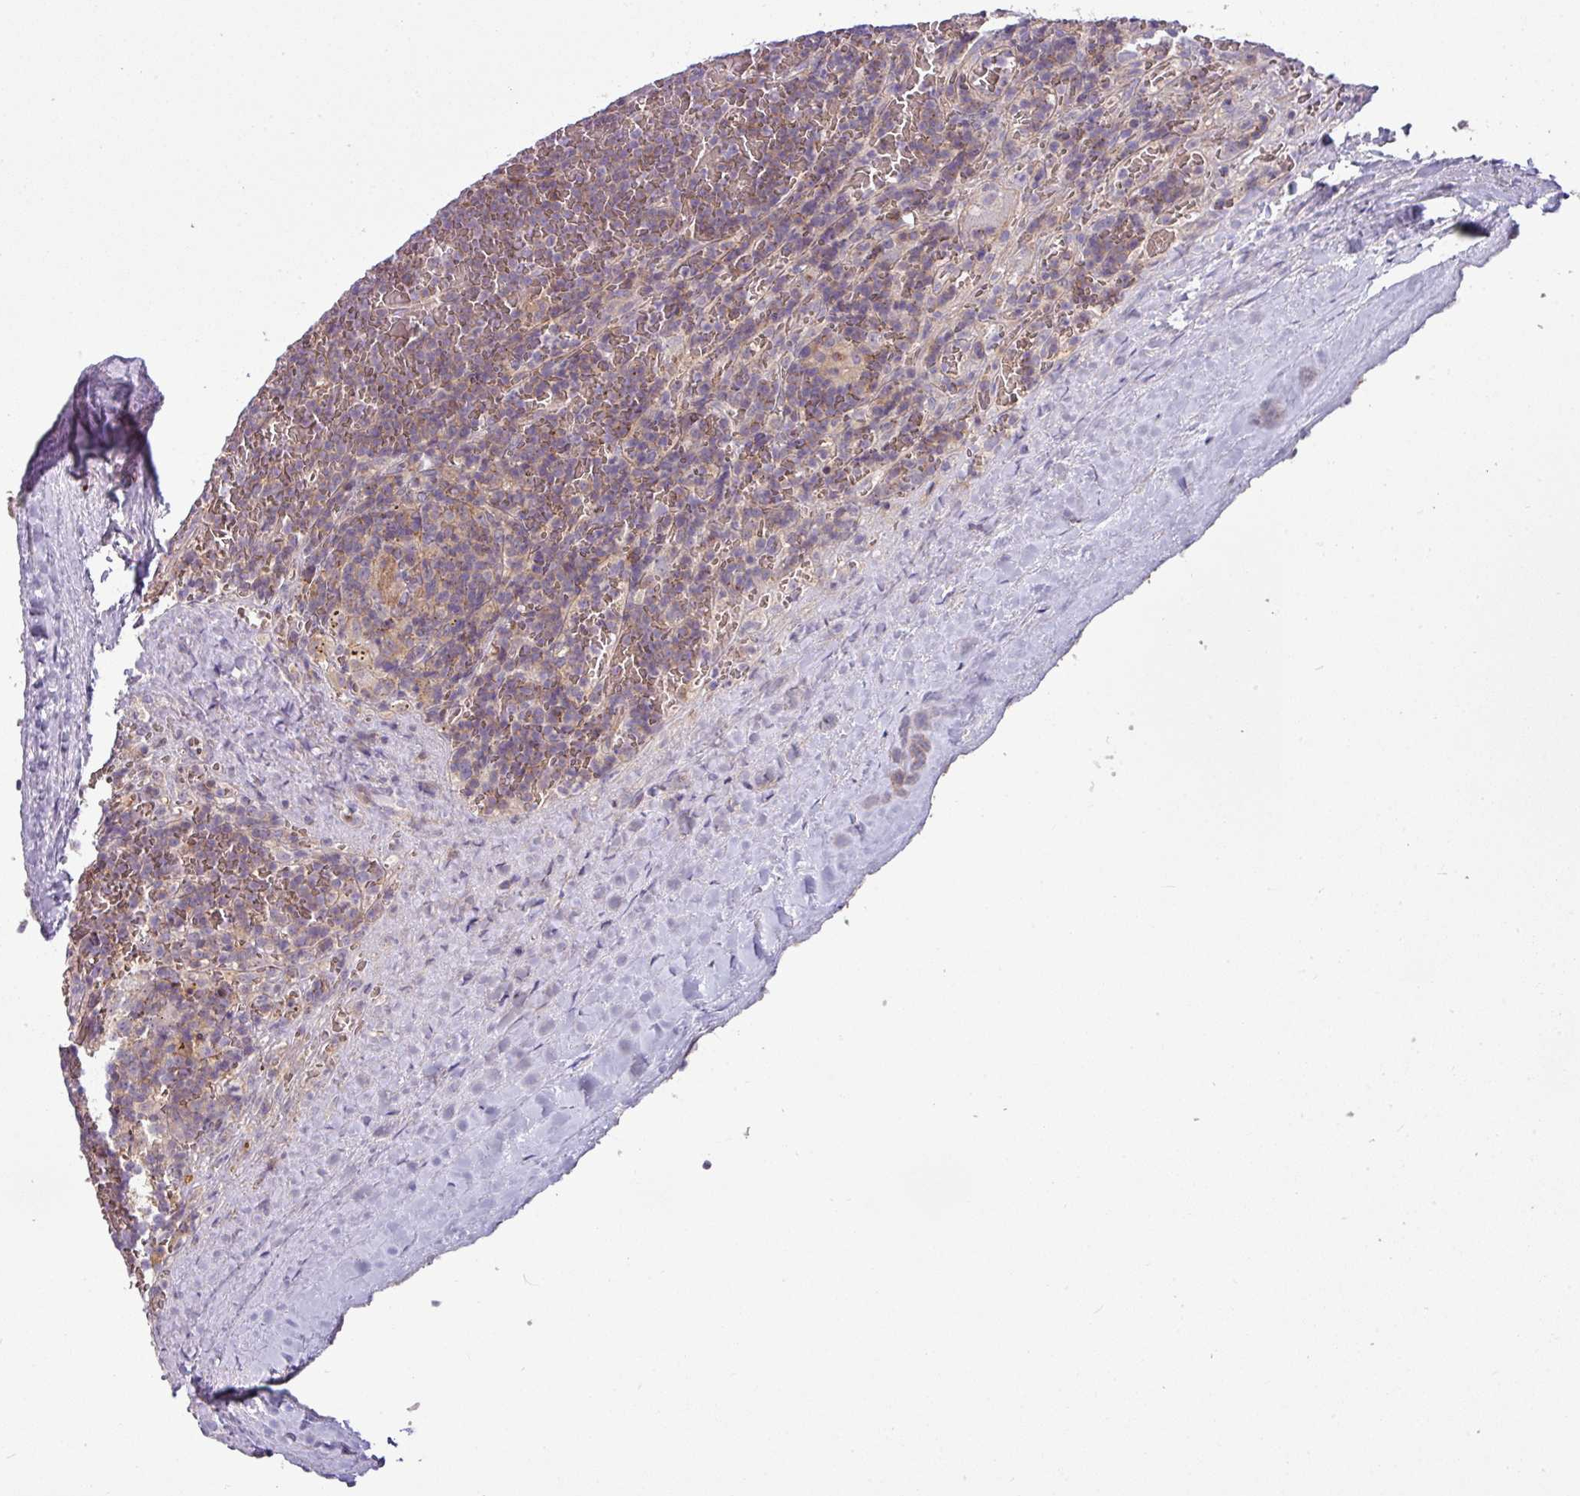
{"staining": {"intensity": "moderate", "quantity": "25%-75%", "location": "cytoplasmic/membranous"}, "tissue": "lymphoma", "cell_type": "Tumor cells", "image_type": "cancer", "snomed": [{"axis": "morphology", "description": "Malignant lymphoma, non-Hodgkin's type, Low grade"}, {"axis": "topography", "description": "Spleen"}], "caption": "Human lymphoma stained with a protein marker shows moderate staining in tumor cells.", "gene": "SLAMF6", "patient": {"sex": "female", "age": 19}}